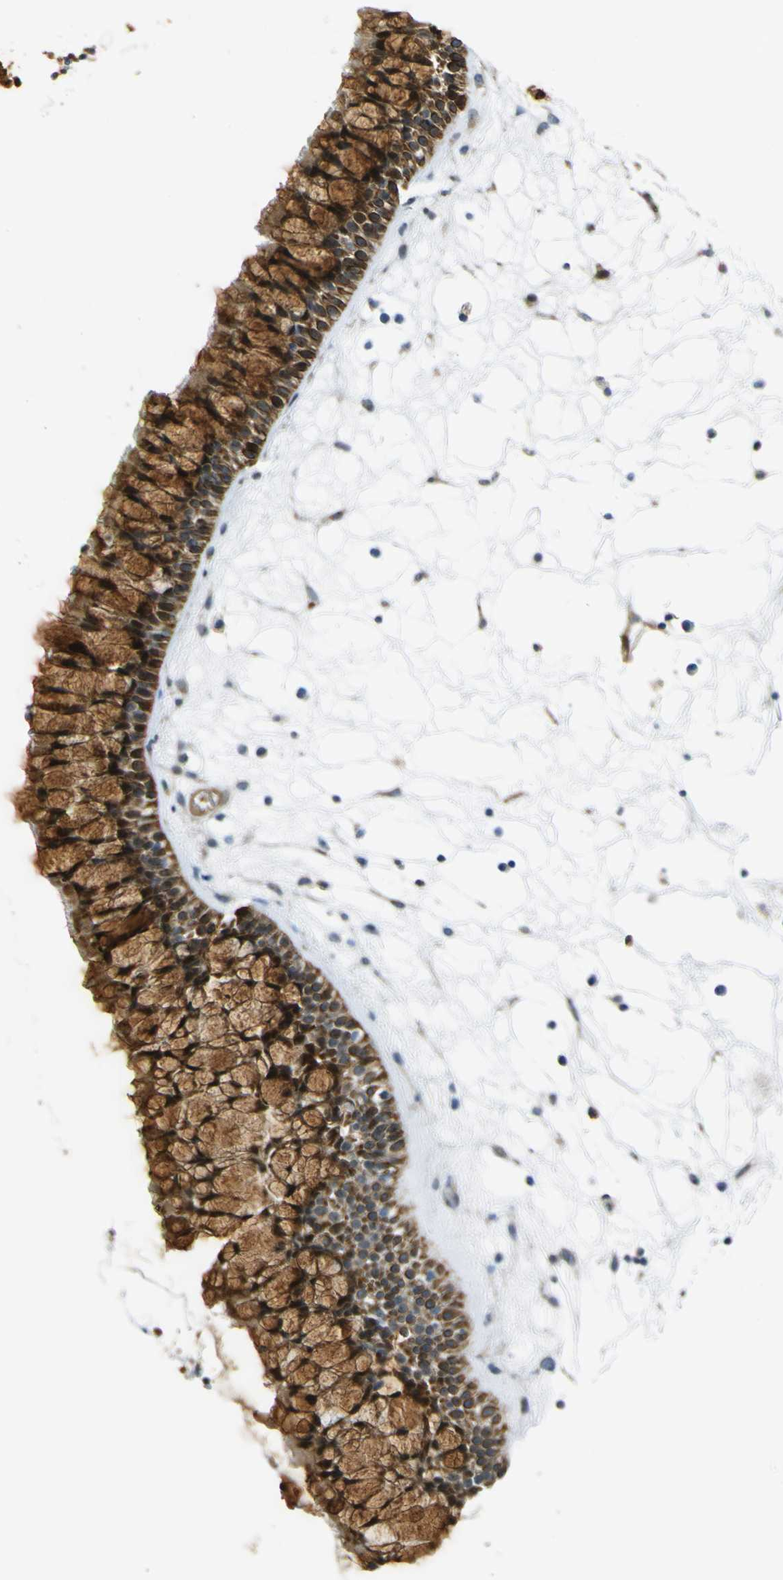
{"staining": {"intensity": "strong", "quantity": ">75%", "location": "cytoplasmic/membranous"}, "tissue": "nasopharynx", "cell_type": "Respiratory epithelial cells", "image_type": "normal", "snomed": [{"axis": "morphology", "description": "Normal tissue, NOS"}, {"axis": "morphology", "description": "Inflammation, NOS"}, {"axis": "topography", "description": "Nasopharynx"}], "caption": "Strong cytoplasmic/membranous positivity for a protein is identified in about >75% of respiratory epithelial cells of normal nasopharynx using immunohistochemistry (IHC).", "gene": "KDM7A", "patient": {"sex": "male", "age": 48}}